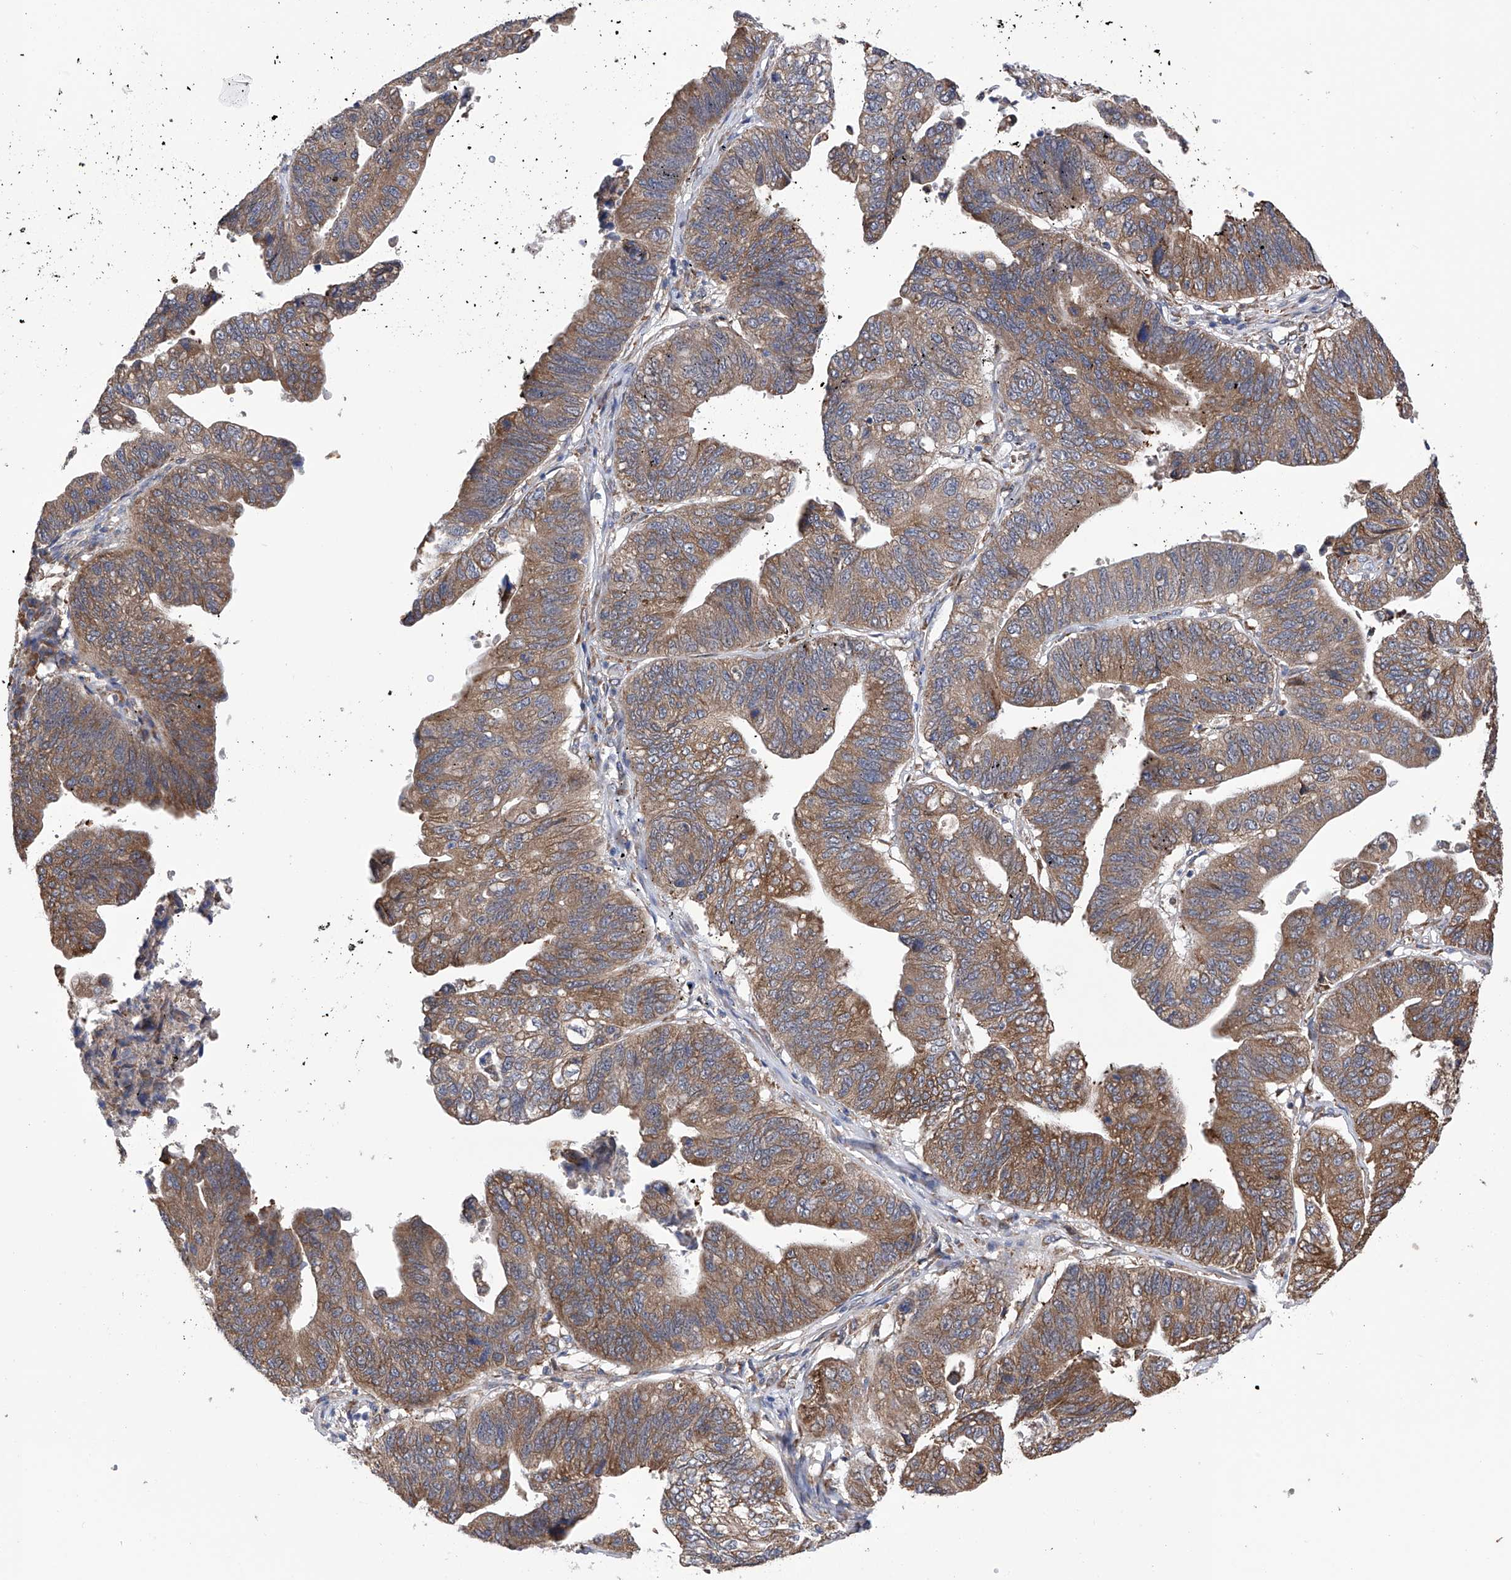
{"staining": {"intensity": "moderate", "quantity": ">75%", "location": "cytoplasmic/membranous"}, "tissue": "stomach cancer", "cell_type": "Tumor cells", "image_type": "cancer", "snomed": [{"axis": "morphology", "description": "Adenocarcinoma, NOS"}, {"axis": "topography", "description": "Stomach"}], "caption": "Brown immunohistochemical staining in stomach cancer (adenocarcinoma) demonstrates moderate cytoplasmic/membranous staining in about >75% of tumor cells.", "gene": "DNAH8", "patient": {"sex": "male", "age": 59}}